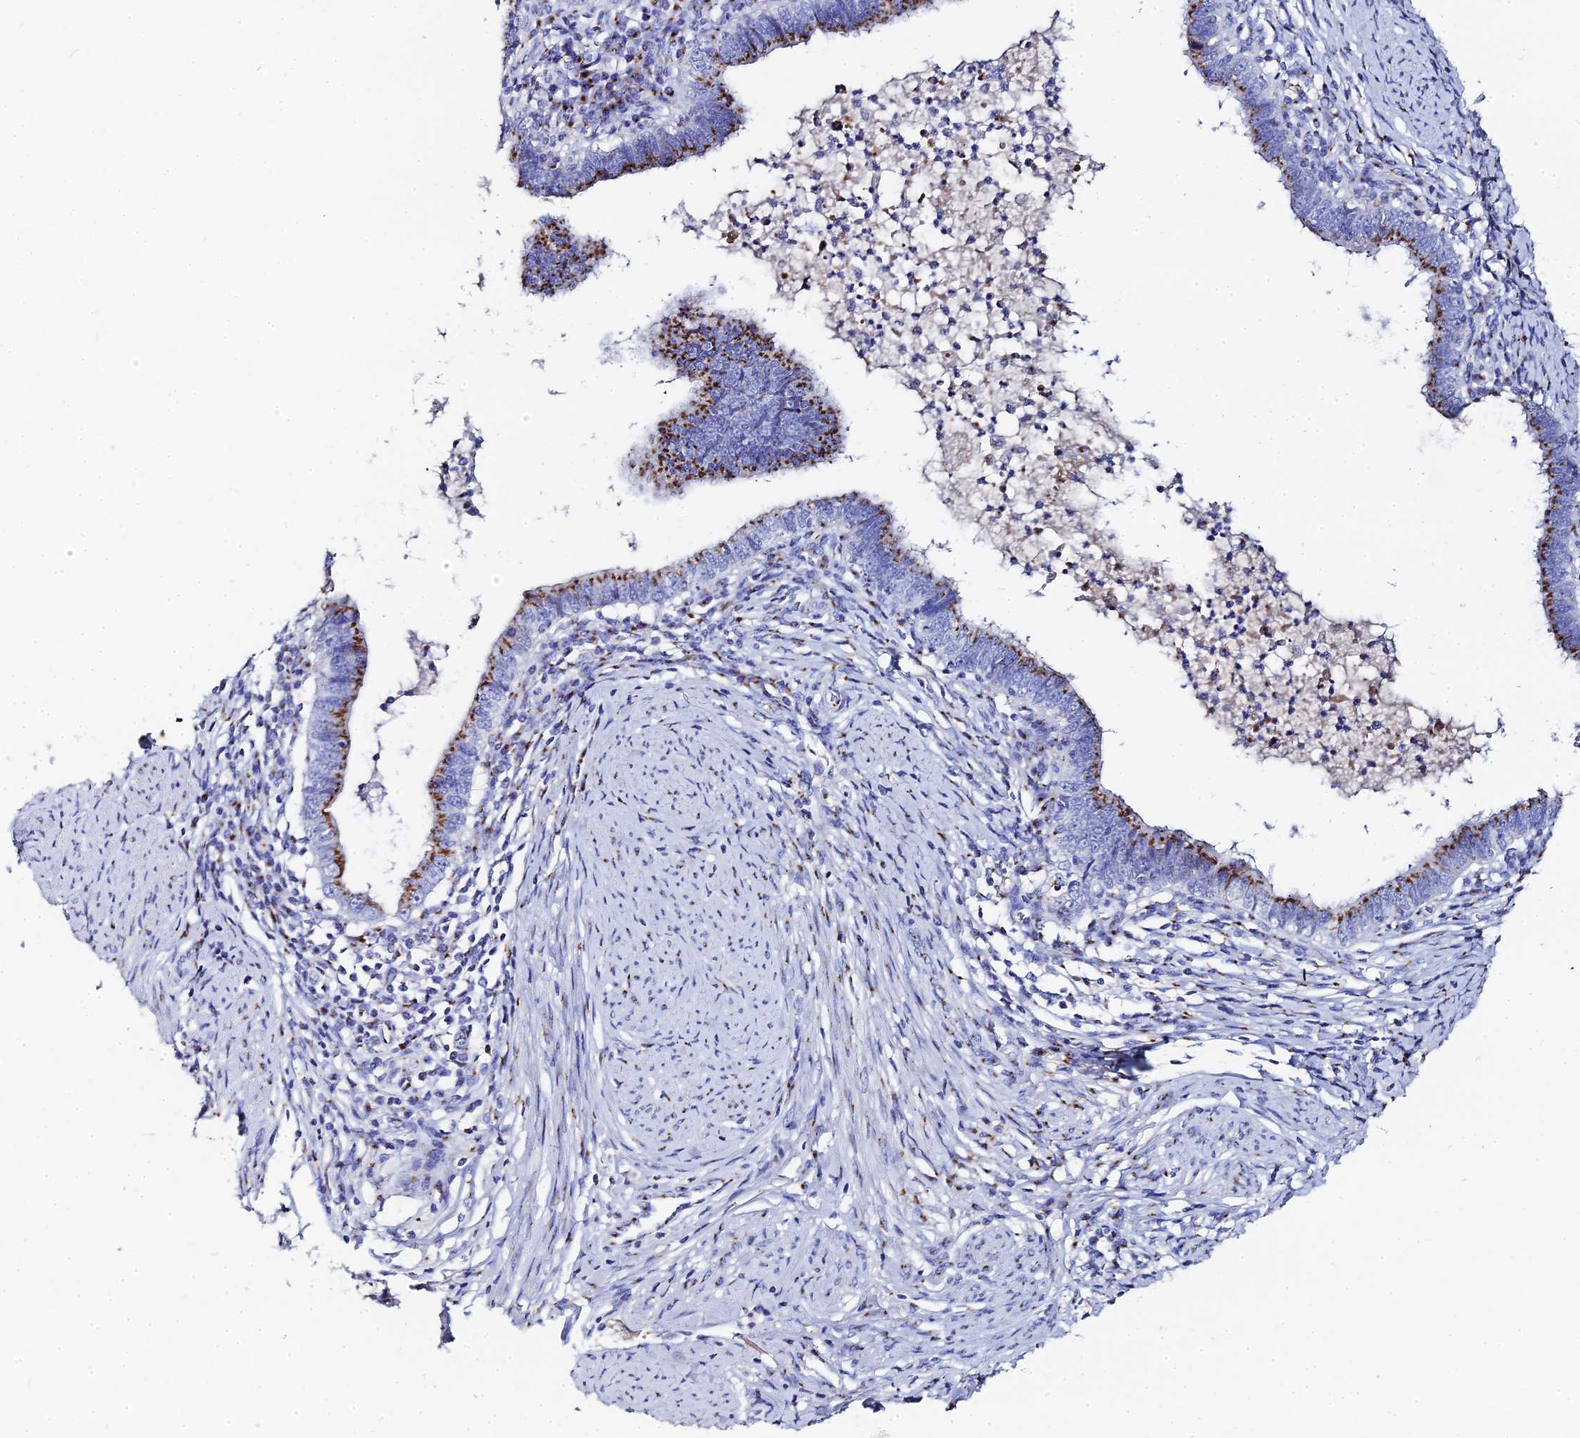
{"staining": {"intensity": "moderate", "quantity": "25%-75%", "location": "cytoplasmic/membranous"}, "tissue": "cervical cancer", "cell_type": "Tumor cells", "image_type": "cancer", "snomed": [{"axis": "morphology", "description": "Adenocarcinoma, NOS"}, {"axis": "topography", "description": "Cervix"}], "caption": "Protein staining by immunohistochemistry demonstrates moderate cytoplasmic/membranous staining in approximately 25%-75% of tumor cells in cervical cancer (adenocarcinoma).", "gene": "ENSG00000268674", "patient": {"sex": "female", "age": 36}}